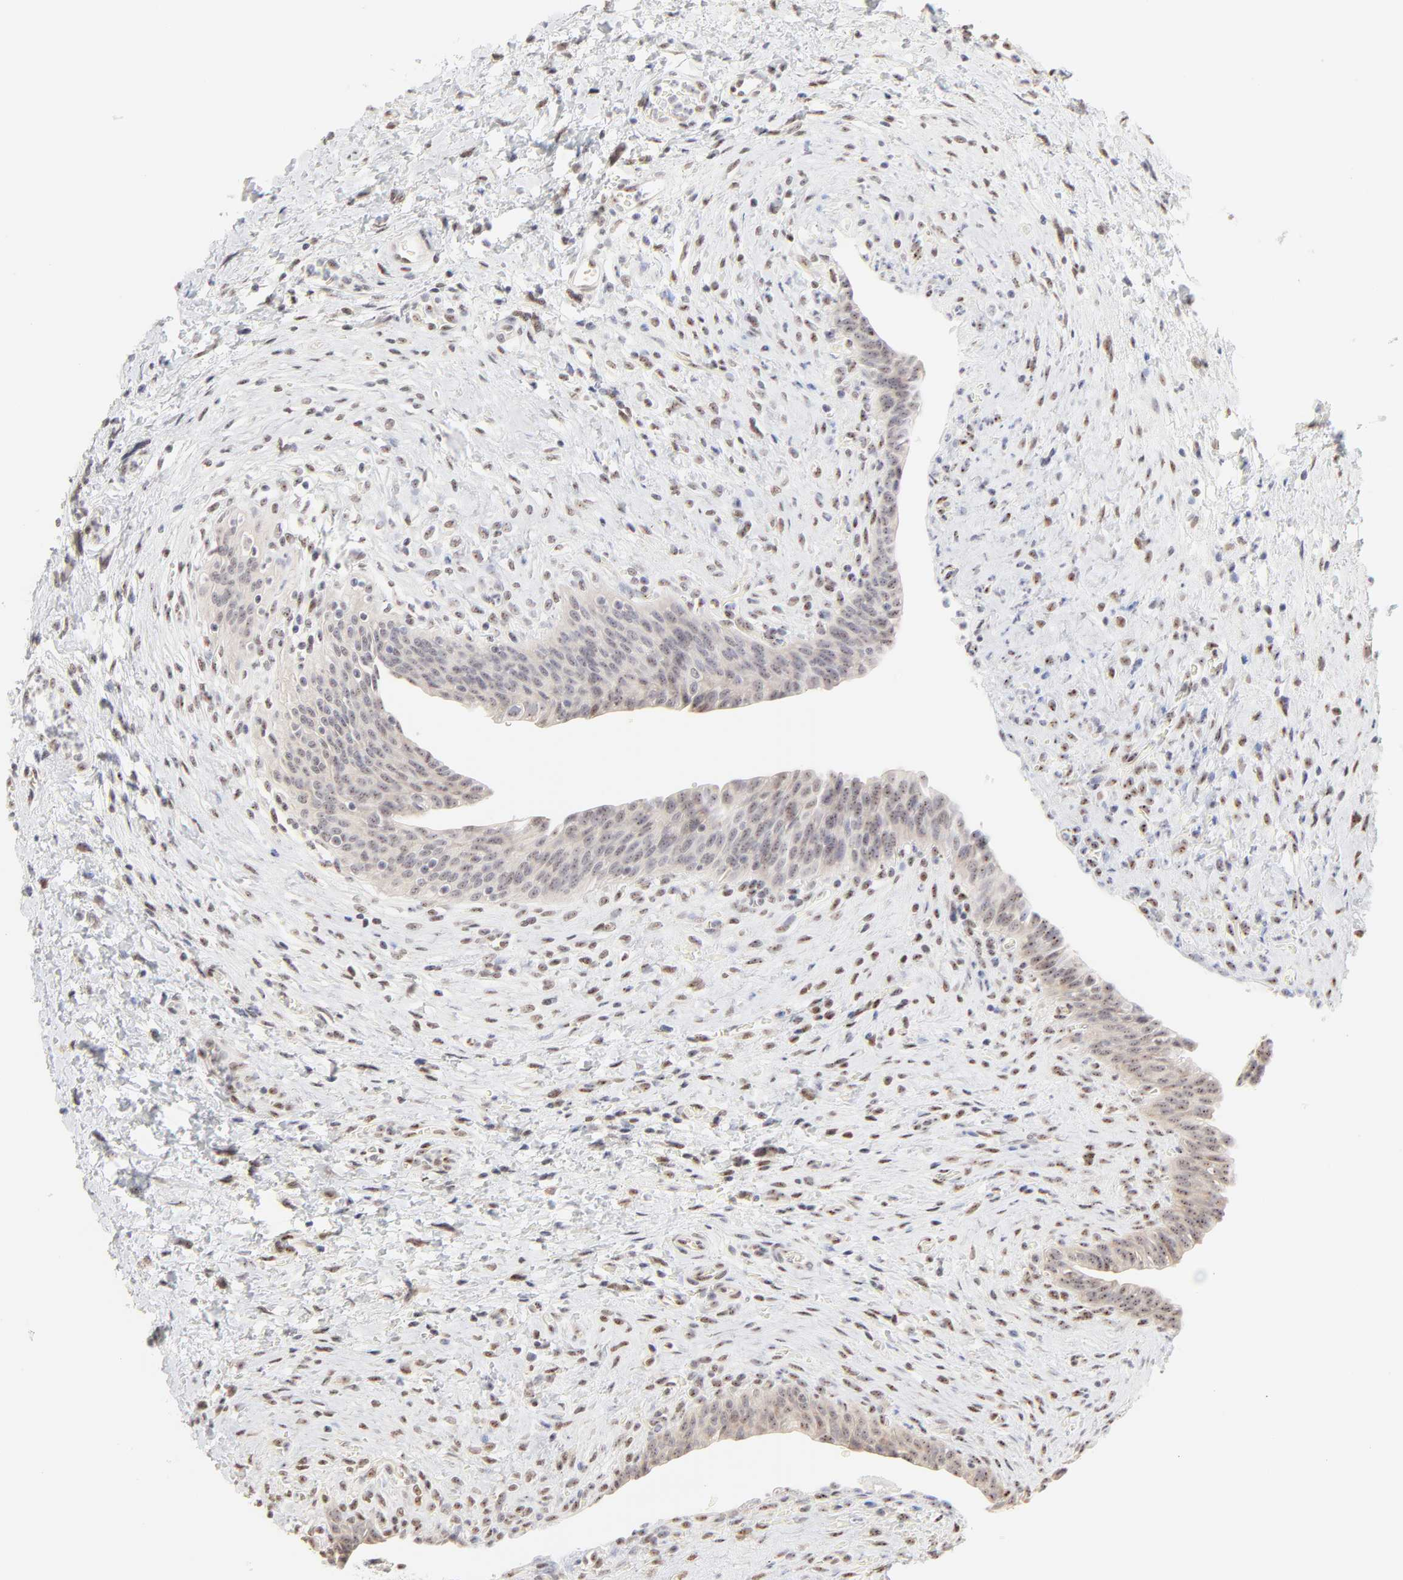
{"staining": {"intensity": "weak", "quantity": ">75%", "location": "nuclear"}, "tissue": "urinary bladder", "cell_type": "Urothelial cells", "image_type": "normal", "snomed": [{"axis": "morphology", "description": "Normal tissue, NOS"}, {"axis": "morphology", "description": "Dysplasia, NOS"}, {"axis": "topography", "description": "Urinary bladder"}], "caption": "IHC of unremarkable human urinary bladder reveals low levels of weak nuclear staining in approximately >75% of urothelial cells. (DAB IHC, brown staining for protein, blue staining for nuclei).", "gene": "NFIL3", "patient": {"sex": "male", "age": 35}}